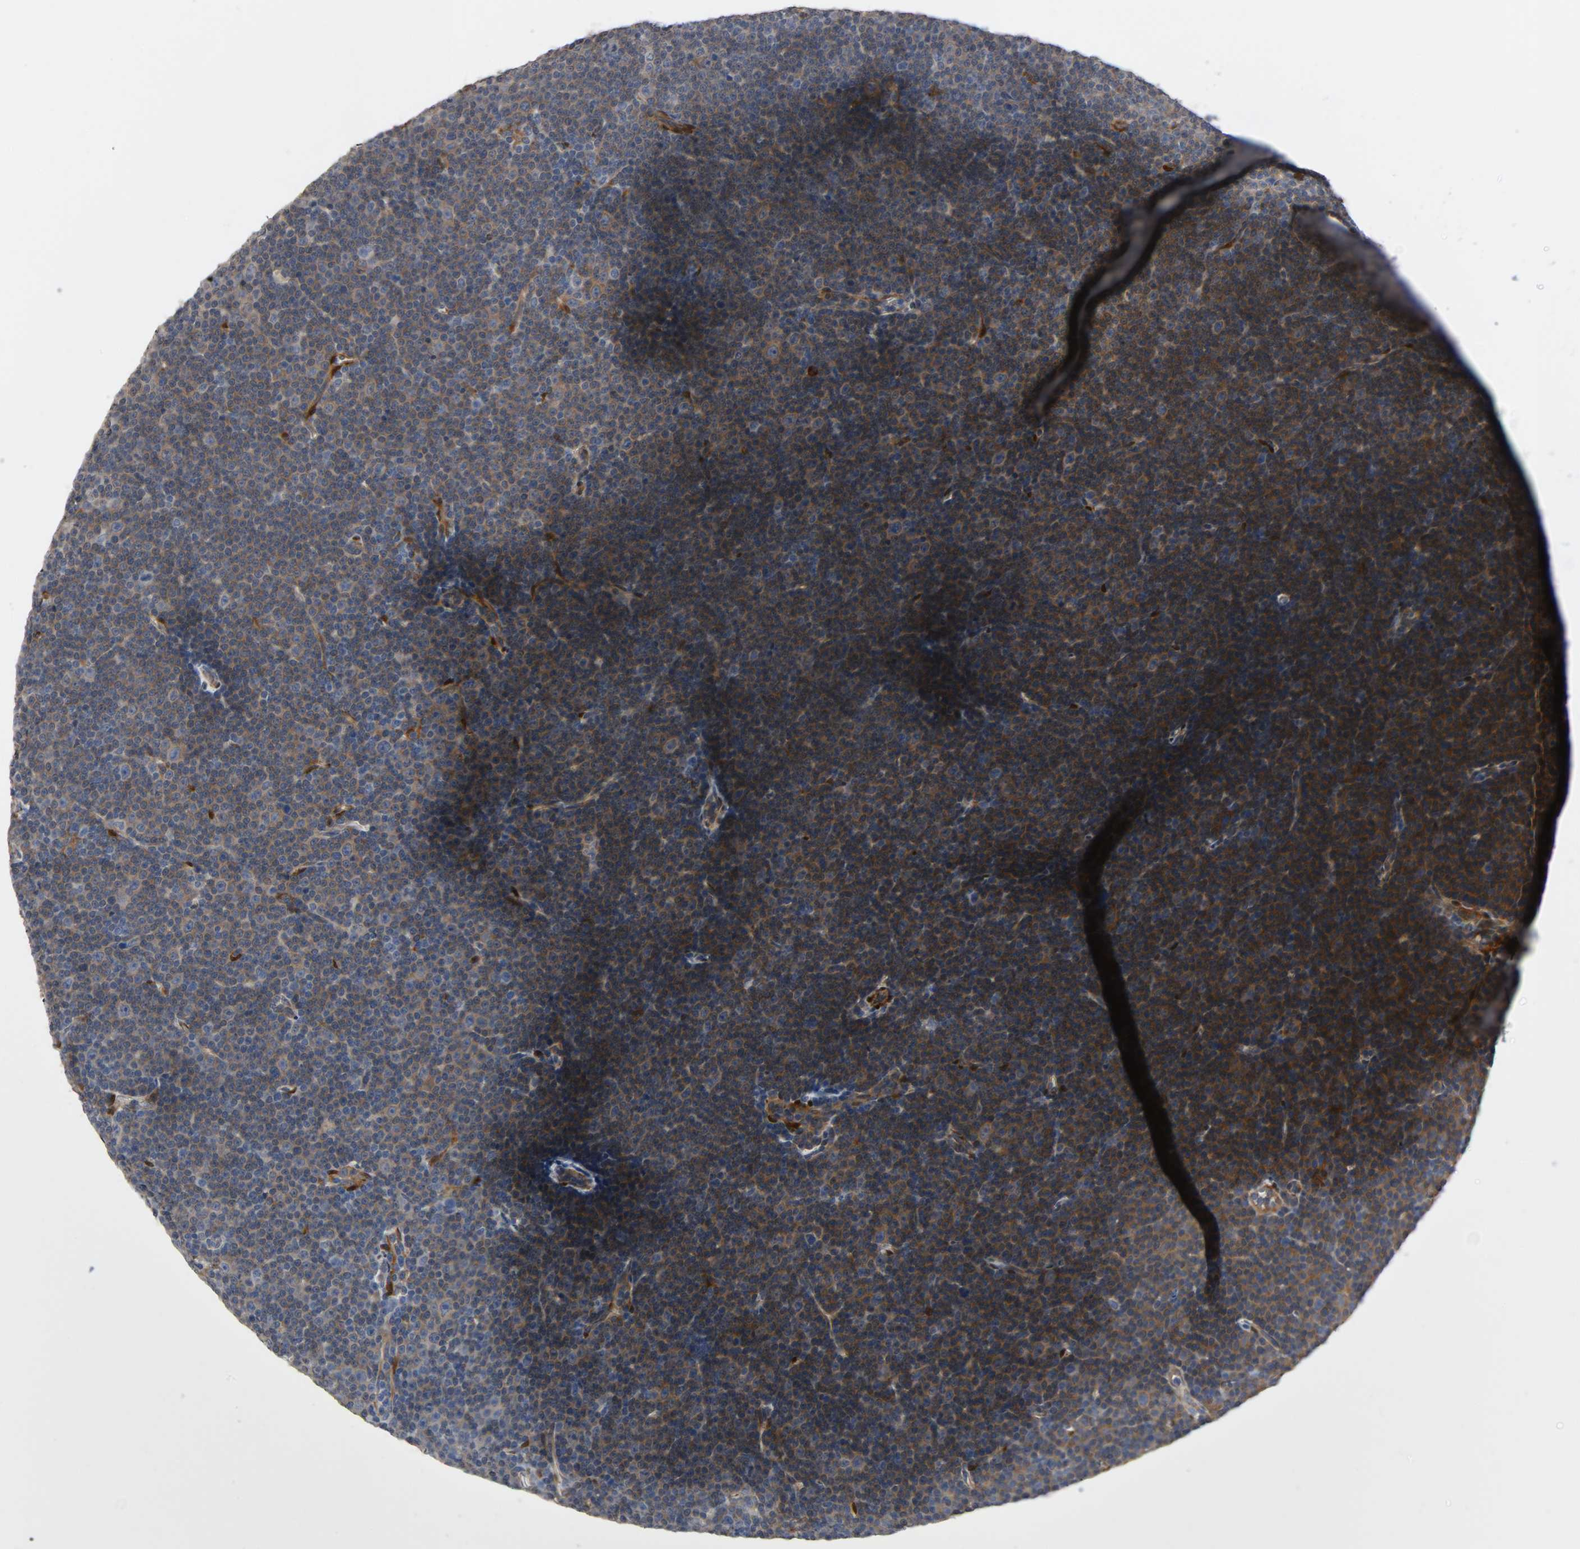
{"staining": {"intensity": "weak", "quantity": ">75%", "location": "cytoplasmic/membranous"}, "tissue": "lymphoma", "cell_type": "Tumor cells", "image_type": "cancer", "snomed": [{"axis": "morphology", "description": "Malignant lymphoma, non-Hodgkin's type, Low grade"}, {"axis": "topography", "description": "Lymph node"}], "caption": "Tumor cells reveal low levels of weak cytoplasmic/membranous staining in about >75% of cells in malignant lymphoma, non-Hodgkin's type (low-grade). The staining was performed using DAB to visualize the protein expression in brown, while the nuclei were stained in blue with hematoxylin (Magnification: 20x).", "gene": "PTK2", "patient": {"sex": "female", "age": 67}}